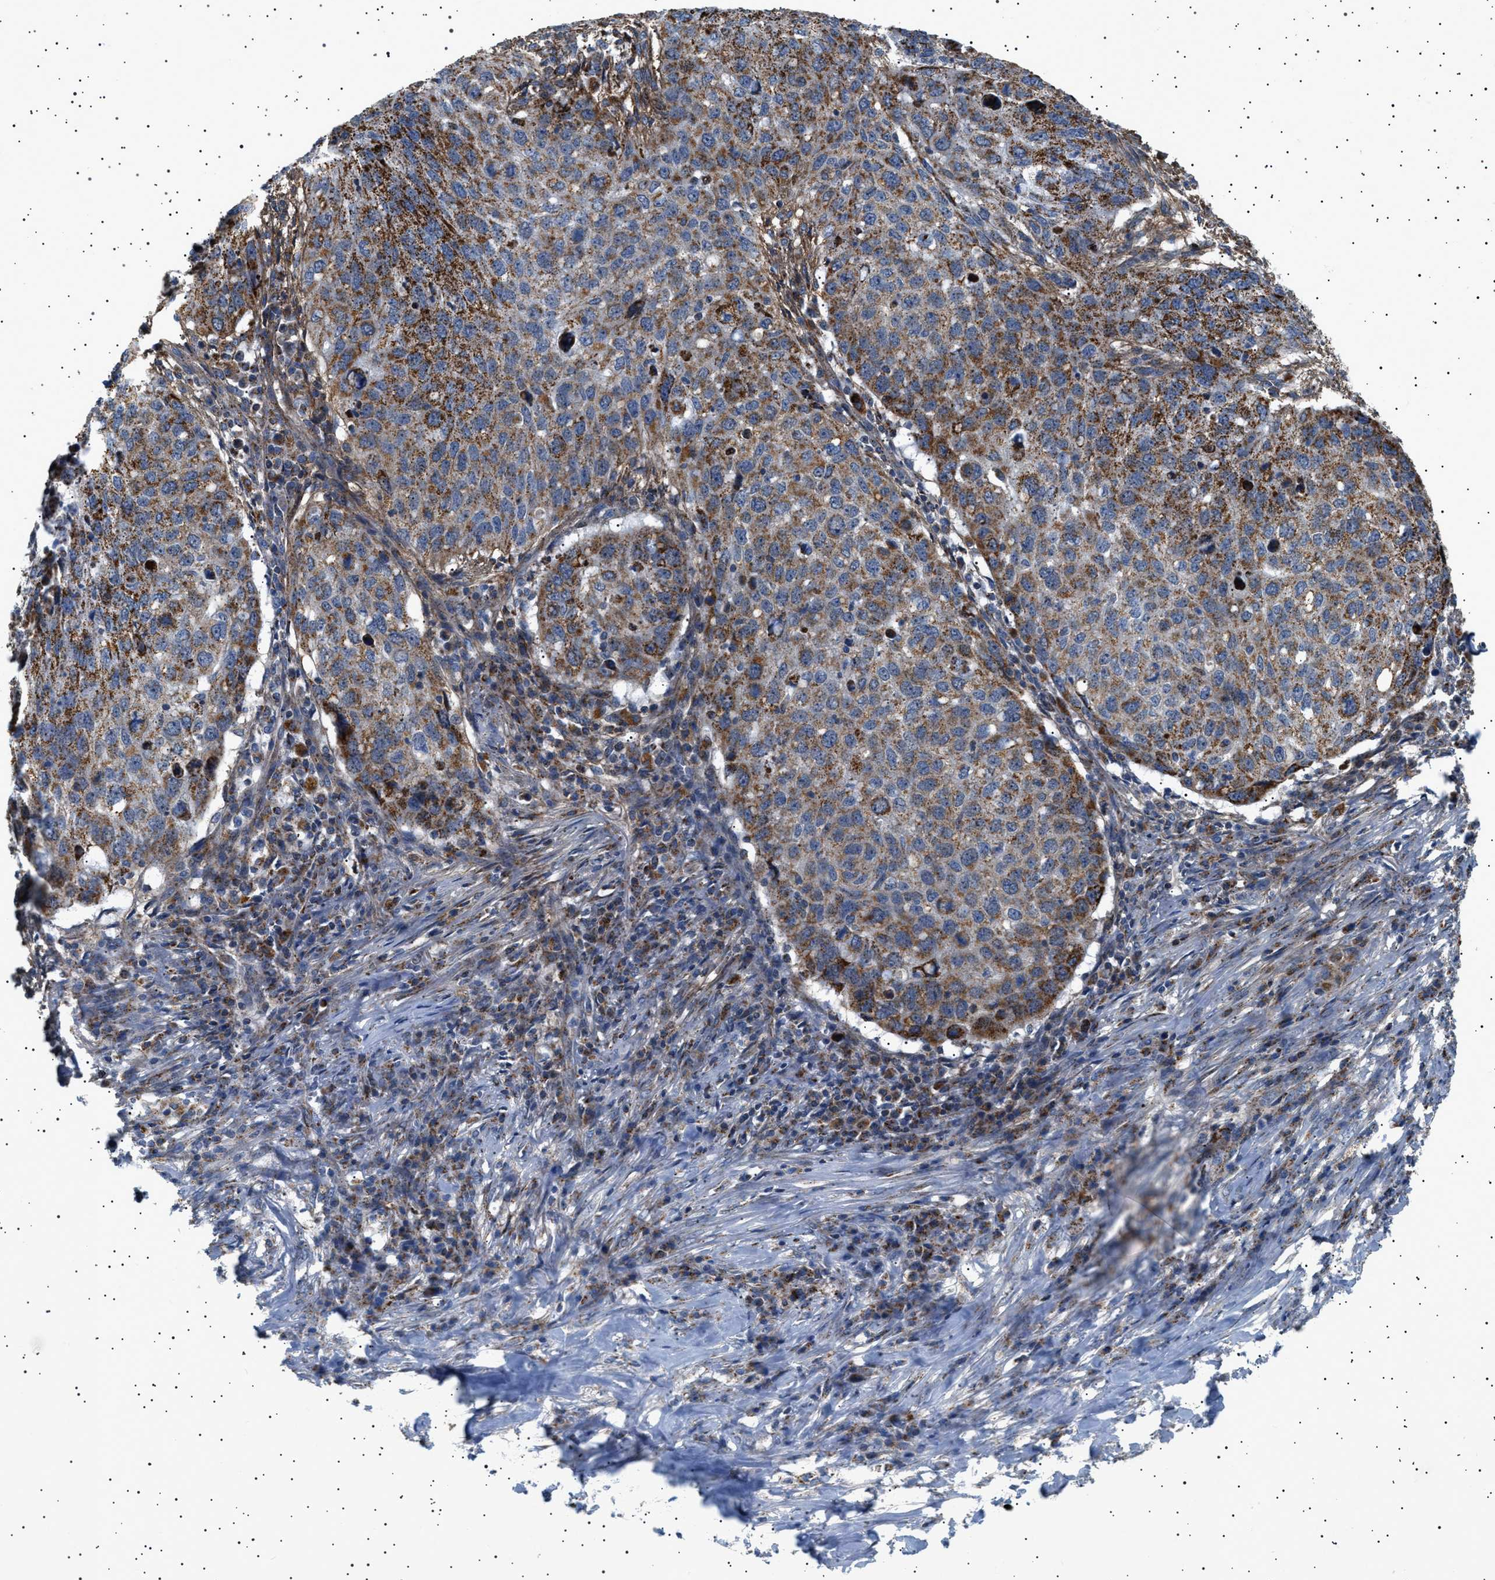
{"staining": {"intensity": "moderate", "quantity": ">75%", "location": "cytoplasmic/membranous"}, "tissue": "lung cancer", "cell_type": "Tumor cells", "image_type": "cancer", "snomed": [{"axis": "morphology", "description": "Squamous cell carcinoma, NOS"}, {"axis": "topography", "description": "Lung"}], "caption": "IHC micrograph of neoplastic tissue: squamous cell carcinoma (lung) stained using immunohistochemistry (IHC) shows medium levels of moderate protein expression localized specifically in the cytoplasmic/membranous of tumor cells, appearing as a cytoplasmic/membranous brown color.", "gene": "UBXN8", "patient": {"sex": "female", "age": 63}}